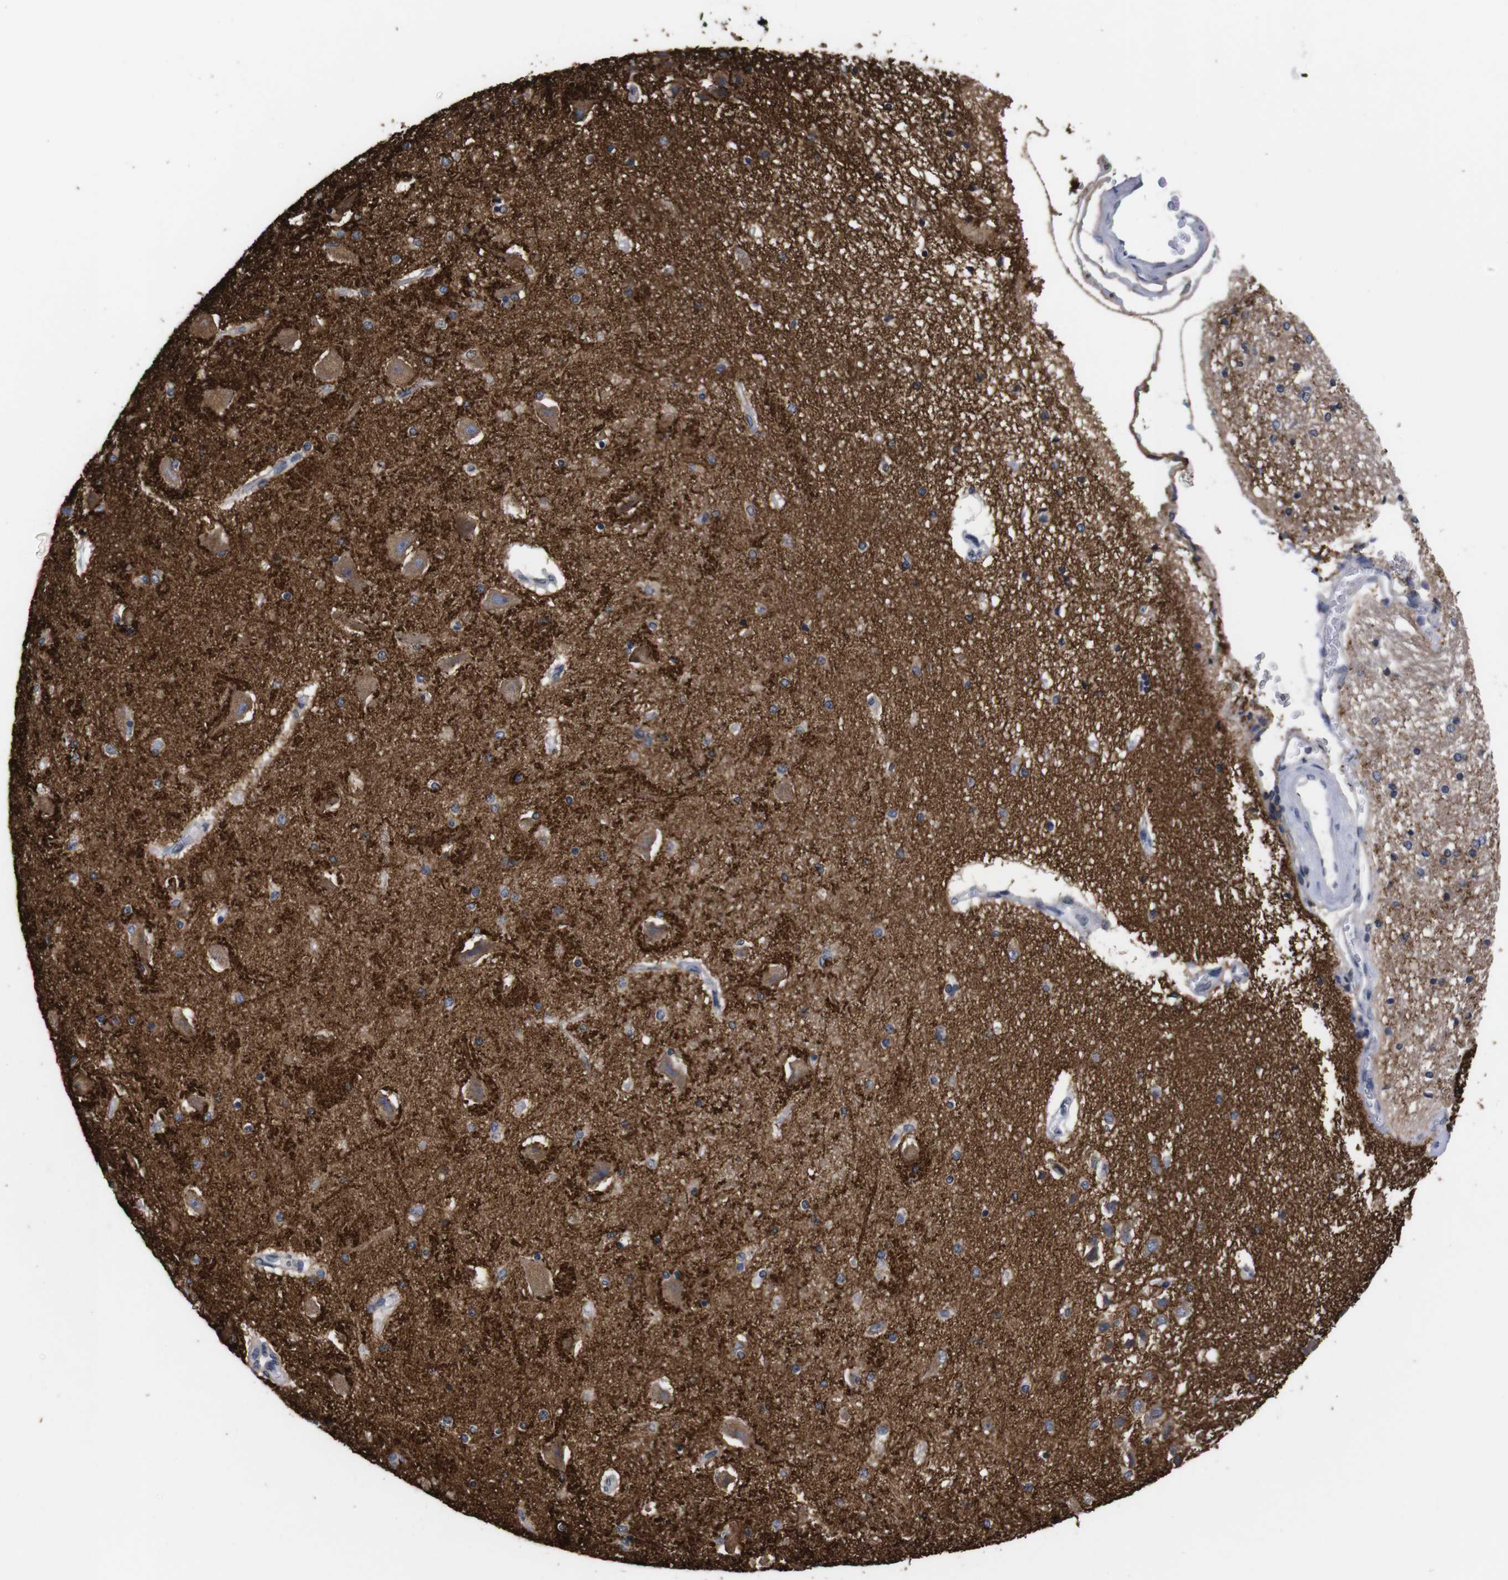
{"staining": {"intensity": "negative", "quantity": "none", "location": "none"}, "tissue": "hippocampus", "cell_type": "Glial cells", "image_type": "normal", "snomed": [{"axis": "morphology", "description": "Normal tissue, NOS"}, {"axis": "topography", "description": "Hippocampus"}], "caption": "Immunohistochemistry (IHC) of normal hippocampus displays no positivity in glial cells.", "gene": "TNFRSF21", "patient": {"sex": "female", "age": 54}}